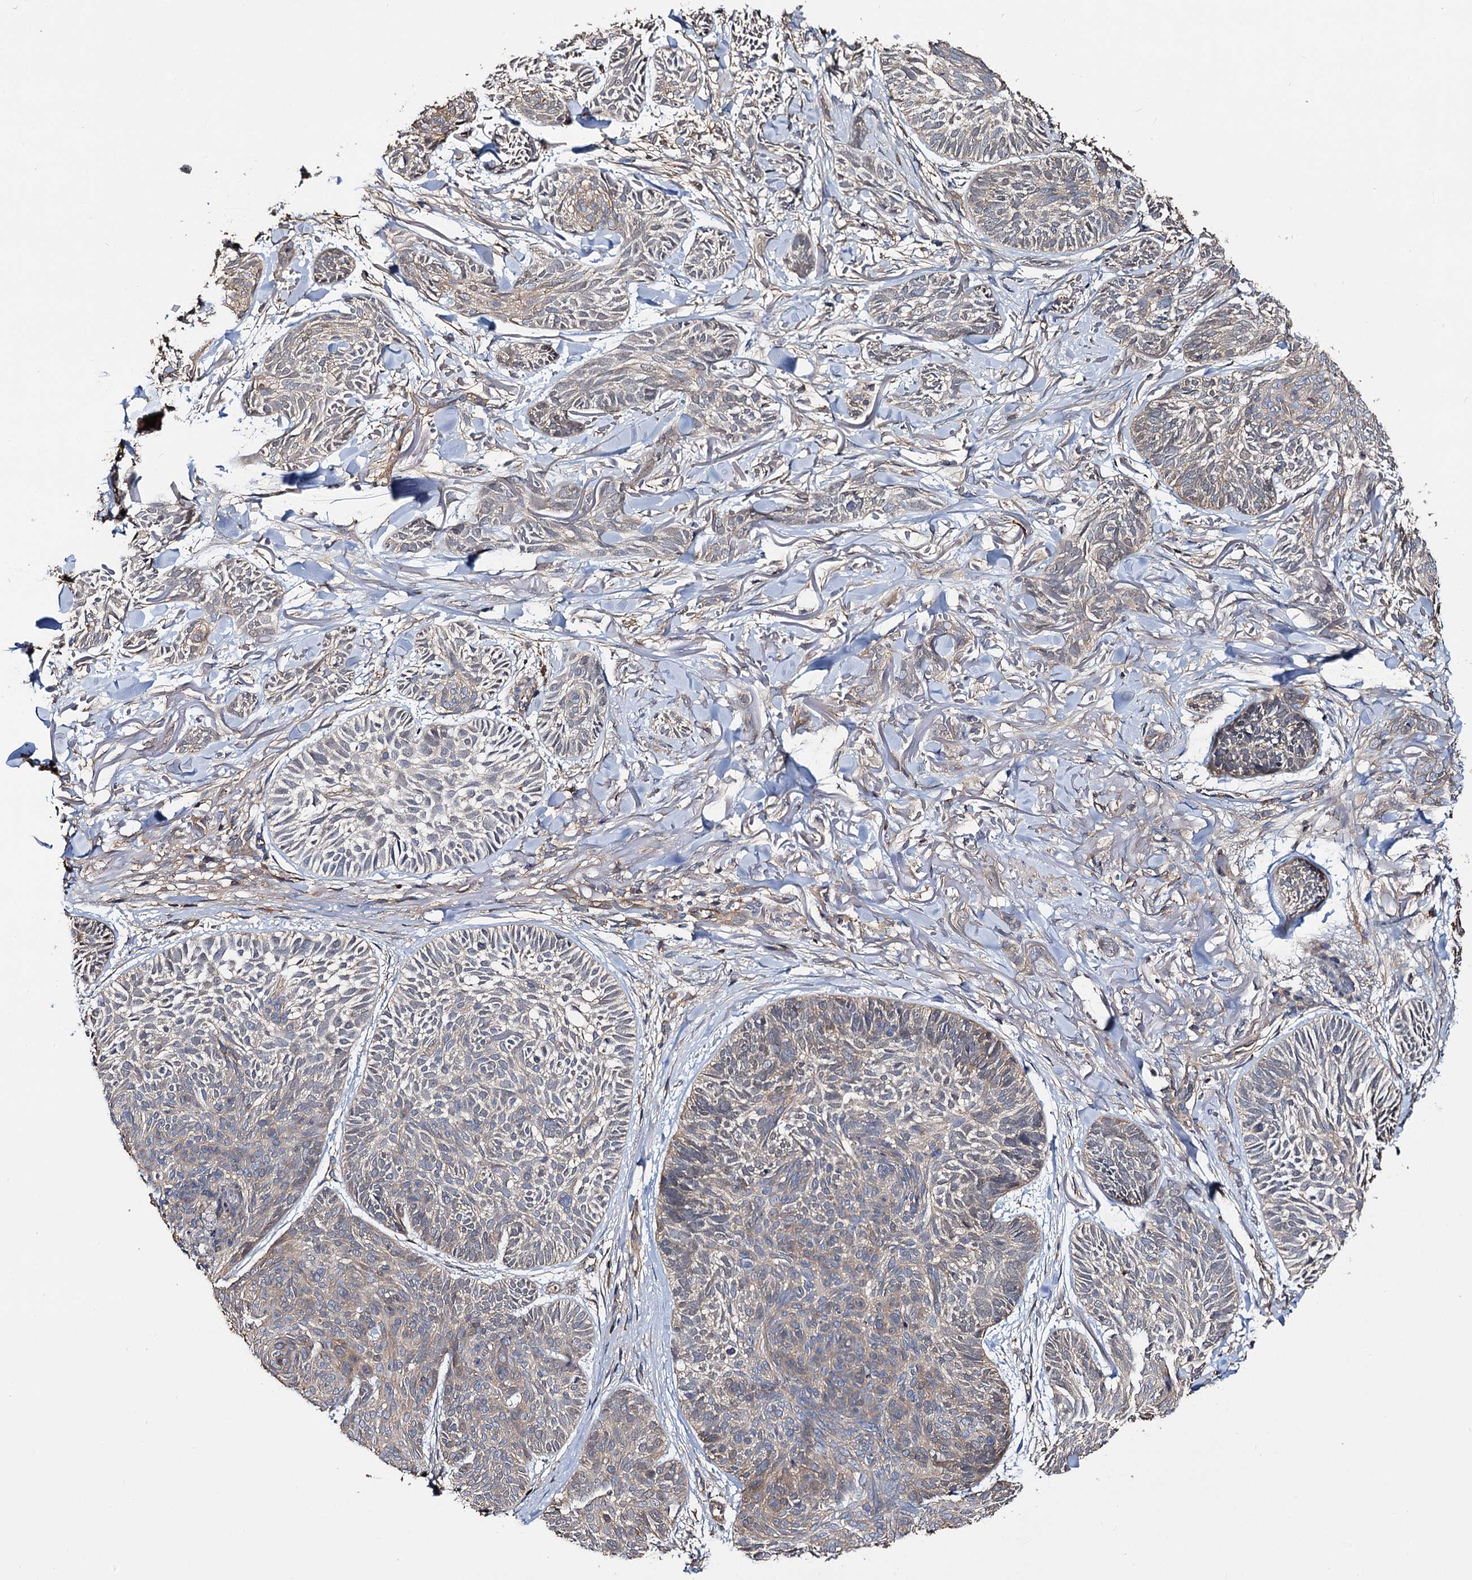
{"staining": {"intensity": "weak", "quantity": "<25%", "location": "cytoplasmic/membranous"}, "tissue": "skin cancer", "cell_type": "Tumor cells", "image_type": "cancer", "snomed": [{"axis": "morphology", "description": "Normal tissue, NOS"}, {"axis": "morphology", "description": "Basal cell carcinoma"}, {"axis": "topography", "description": "Skin"}], "caption": "Tumor cells are negative for brown protein staining in basal cell carcinoma (skin).", "gene": "IDI1", "patient": {"sex": "male", "age": 66}}